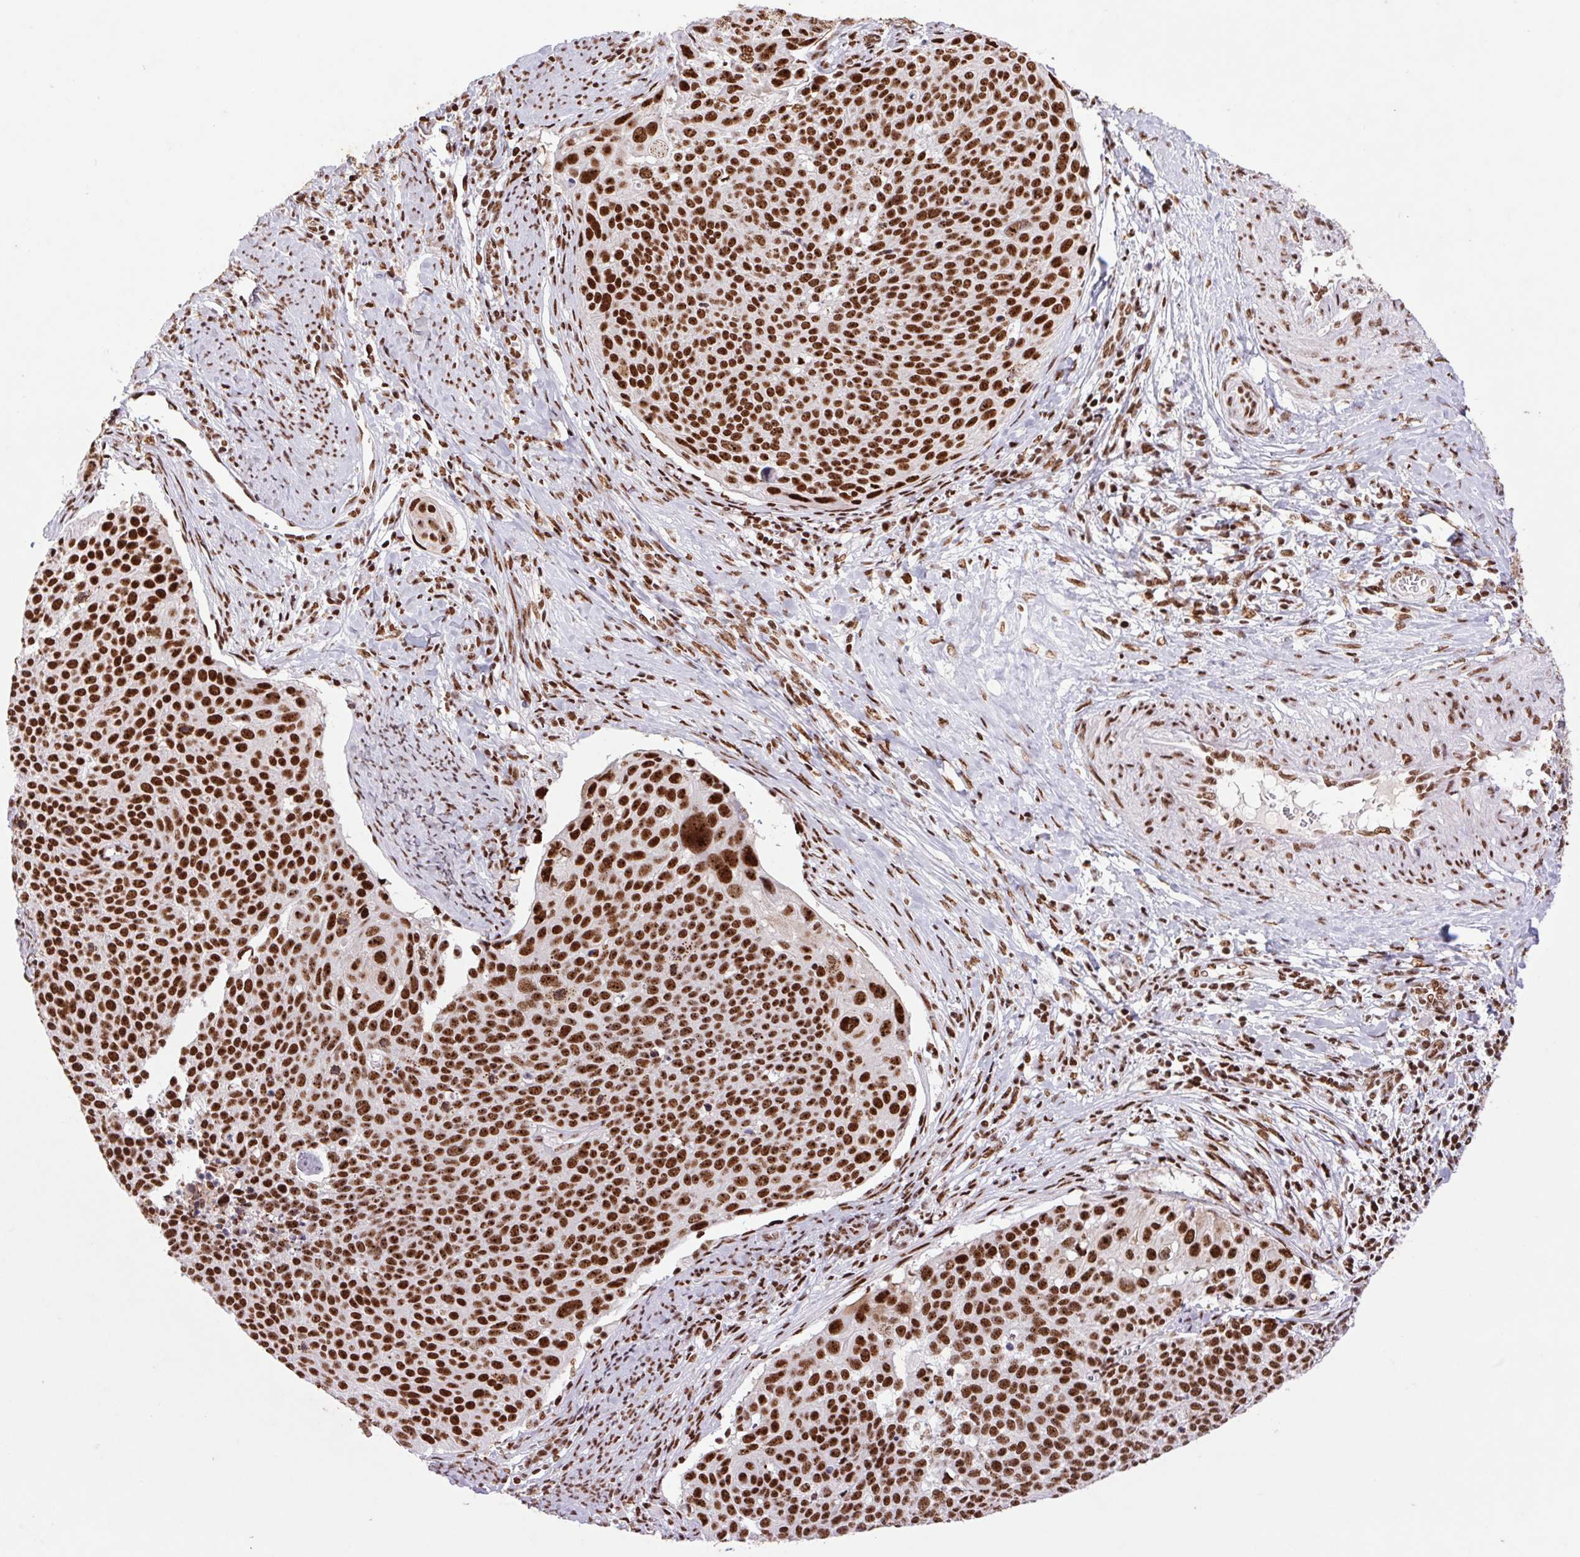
{"staining": {"intensity": "strong", "quantity": ">75%", "location": "nuclear"}, "tissue": "cervical cancer", "cell_type": "Tumor cells", "image_type": "cancer", "snomed": [{"axis": "morphology", "description": "Squamous cell carcinoma, NOS"}, {"axis": "topography", "description": "Cervix"}], "caption": "An image of cervical cancer (squamous cell carcinoma) stained for a protein reveals strong nuclear brown staining in tumor cells.", "gene": "LDLRAD4", "patient": {"sex": "female", "age": 39}}